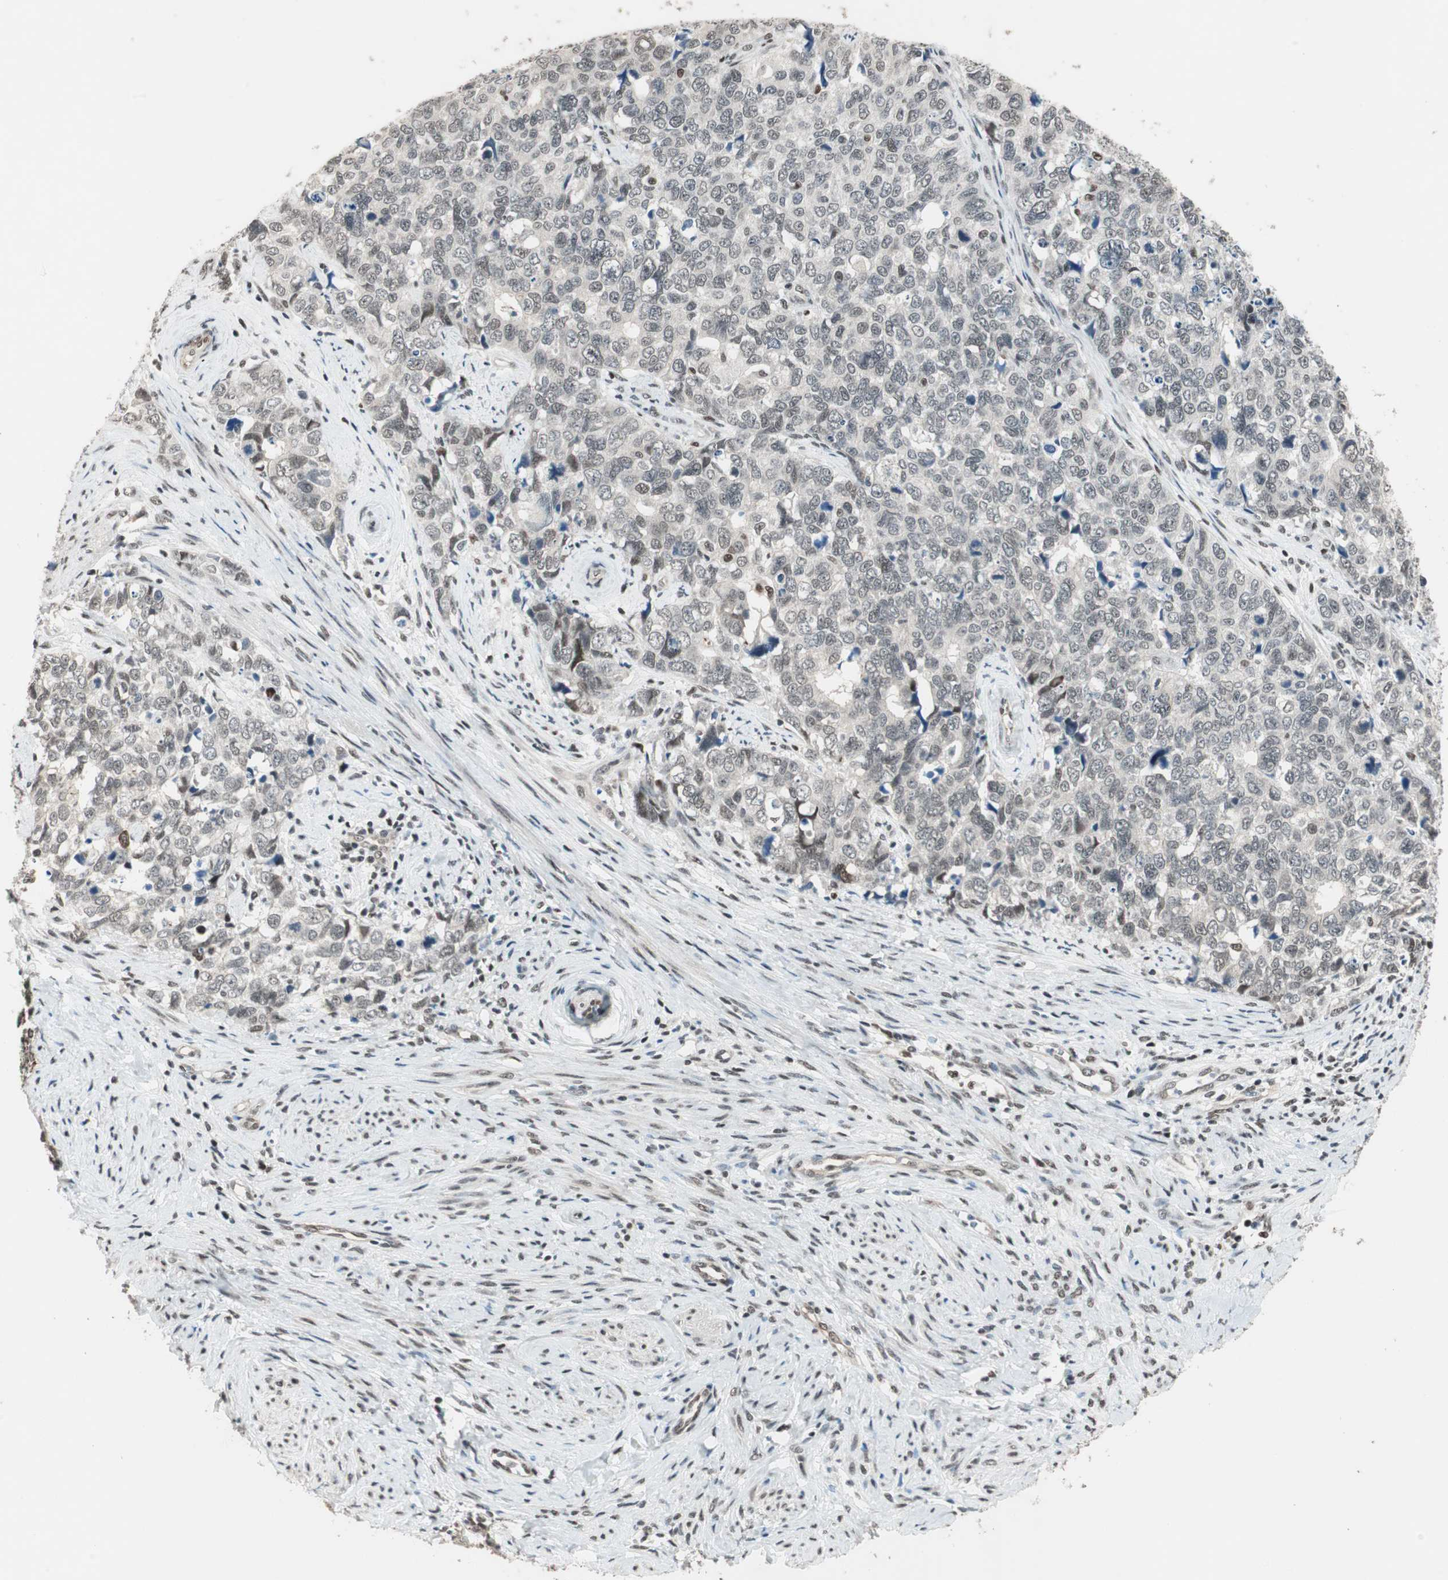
{"staining": {"intensity": "weak", "quantity": "25%-75%", "location": "nuclear"}, "tissue": "cervical cancer", "cell_type": "Tumor cells", "image_type": "cancer", "snomed": [{"axis": "morphology", "description": "Squamous cell carcinoma, NOS"}, {"axis": "topography", "description": "Cervix"}], "caption": "Human cervical cancer stained for a protein (brown) exhibits weak nuclear positive expression in approximately 25%-75% of tumor cells.", "gene": "ZBTB17", "patient": {"sex": "female", "age": 63}}